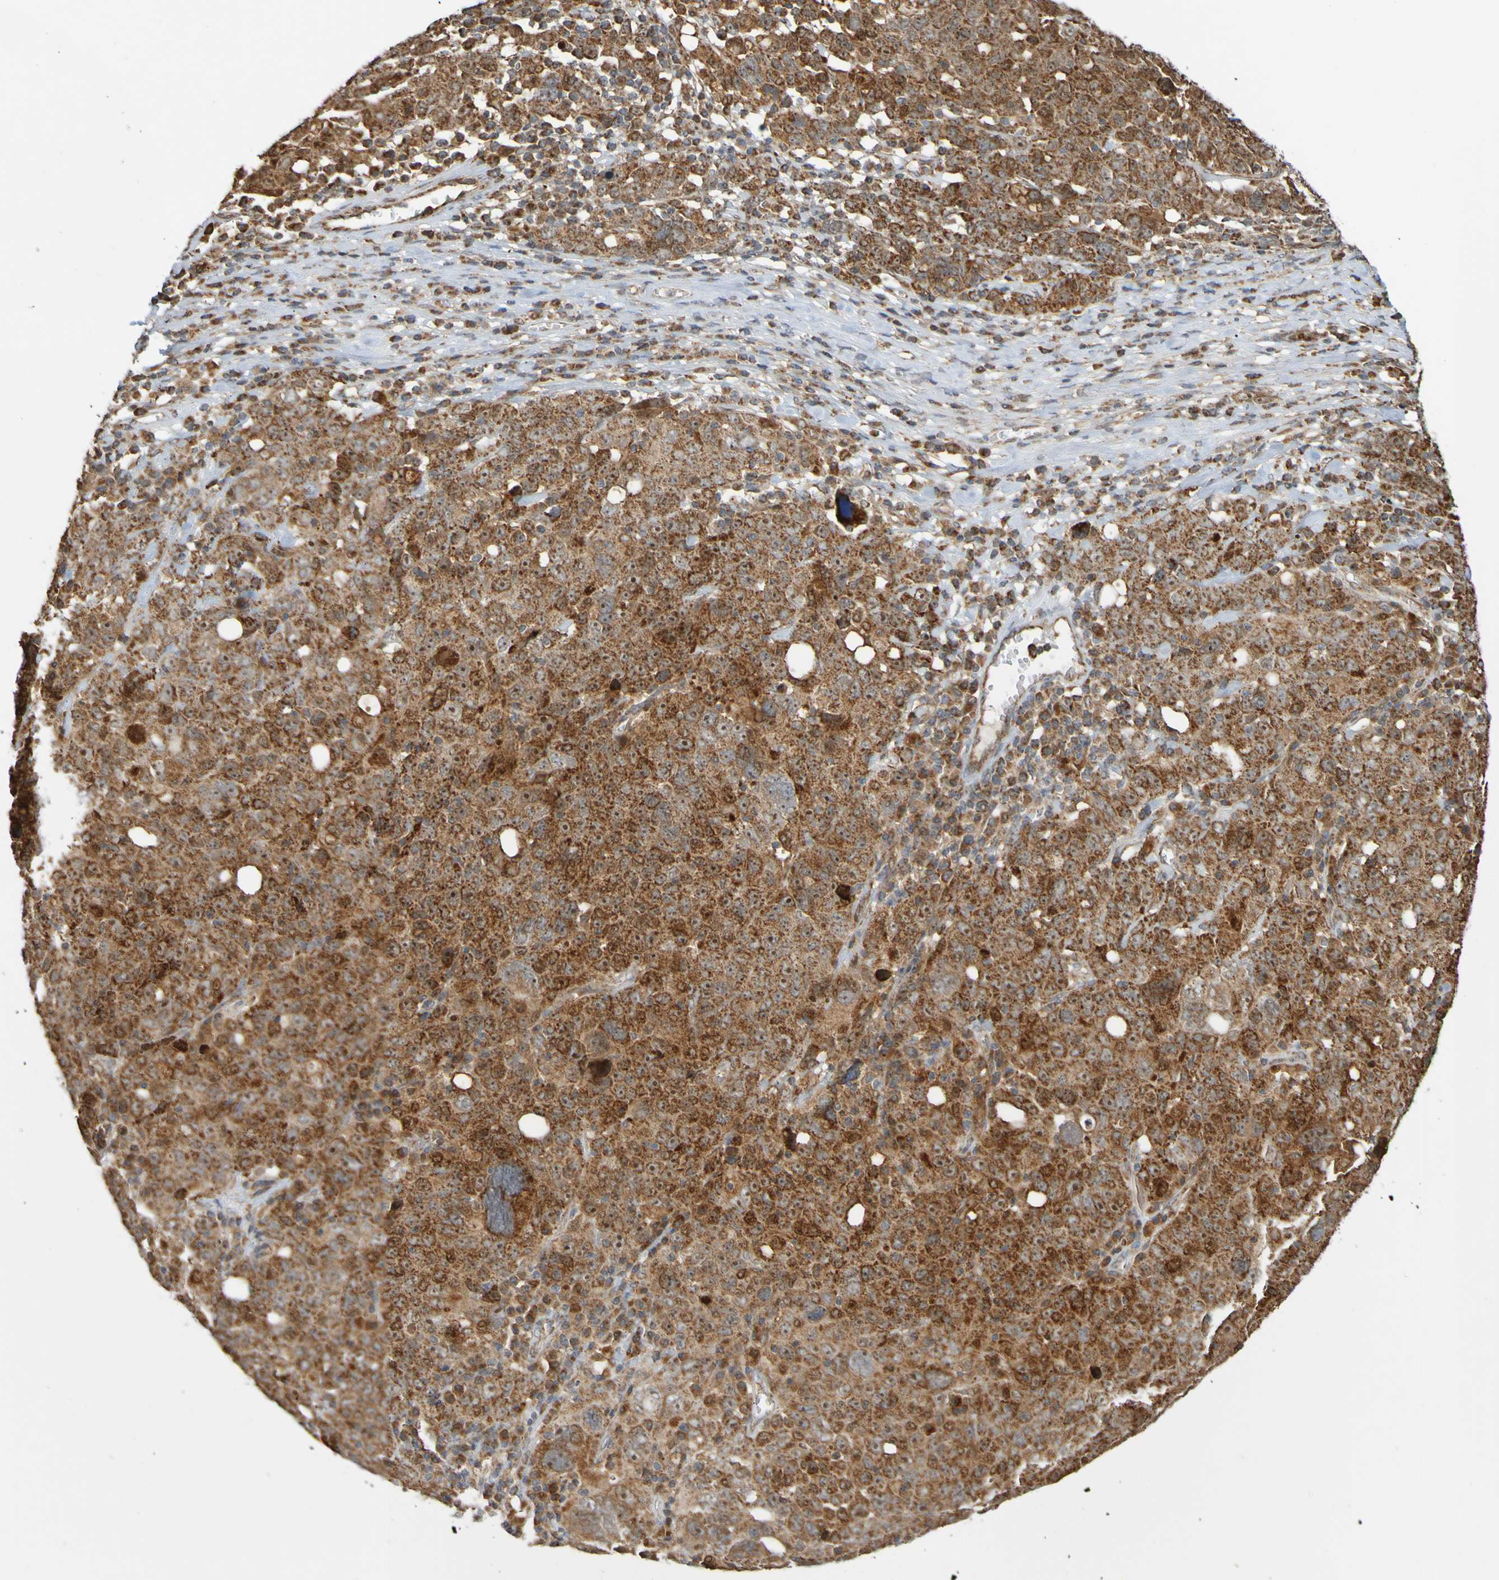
{"staining": {"intensity": "strong", "quantity": ">75%", "location": "cytoplasmic/membranous"}, "tissue": "ovarian cancer", "cell_type": "Tumor cells", "image_type": "cancer", "snomed": [{"axis": "morphology", "description": "Carcinoma, endometroid"}, {"axis": "topography", "description": "Ovary"}], "caption": "Protein expression analysis of human ovarian cancer reveals strong cytoplasmic/membranous staining in approximately >75% of tumor cells. Nuclei are stained in blue.", "gene": "TMBIM1", "patient": {"sex": "female", "age": 62}}